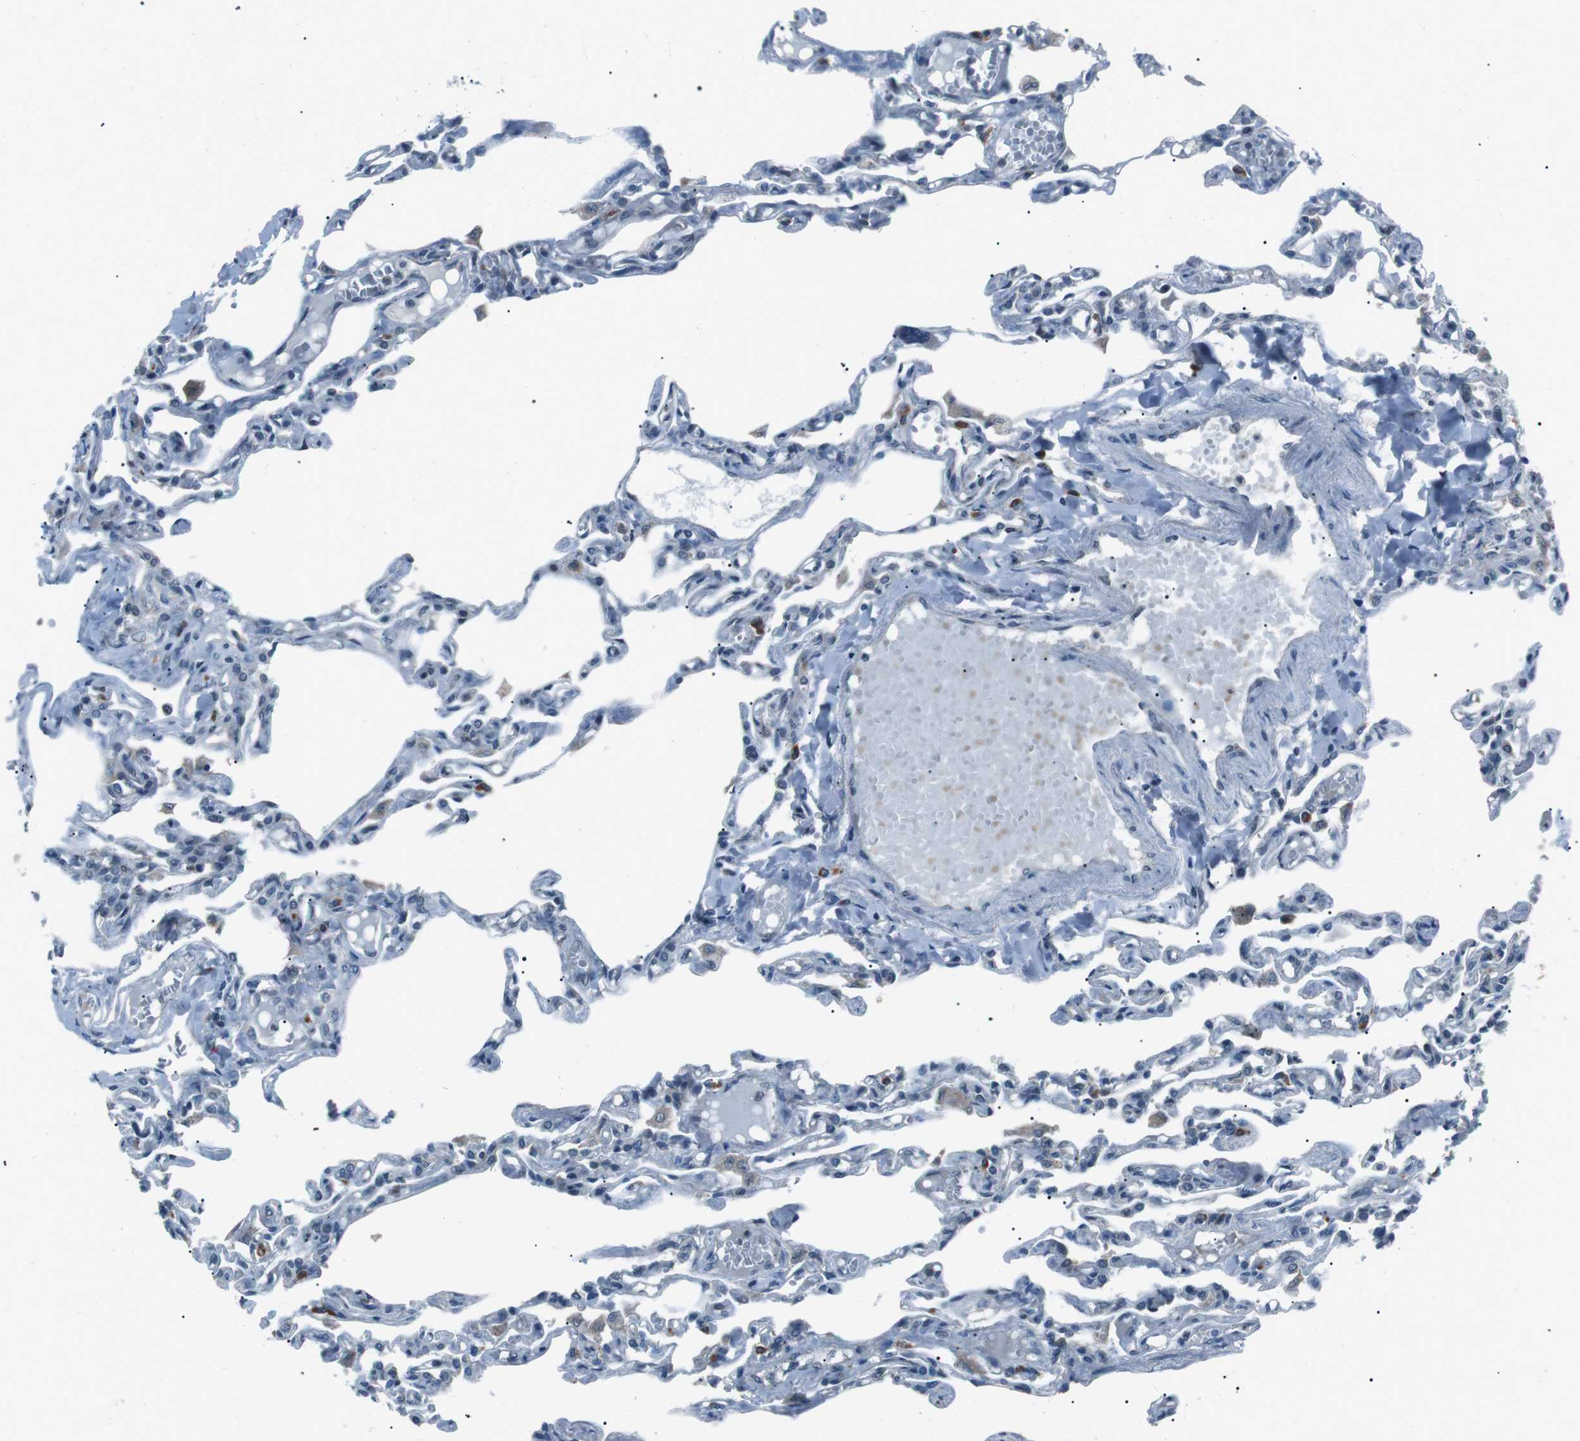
{"staining": {"intensity": "negative", "quantity": "none", "location": "none"}, "tissue": "lung", "cell_type": "Alveolar cells", "image_type": "normal", "snomed": [{"axis": "morphology", "description": "Normal tissue, NOS"}, {"axis": "topography", "description": "Lung"}], "caption": "Alveolar cells show no significant protein expression in benign lung. (Brightfield microscopy of DAB (3,3'-diaminobenzidine) IHC at high magnification).", "gene": "LRIG2", "patient": {"sex": "male", "age": 21}}